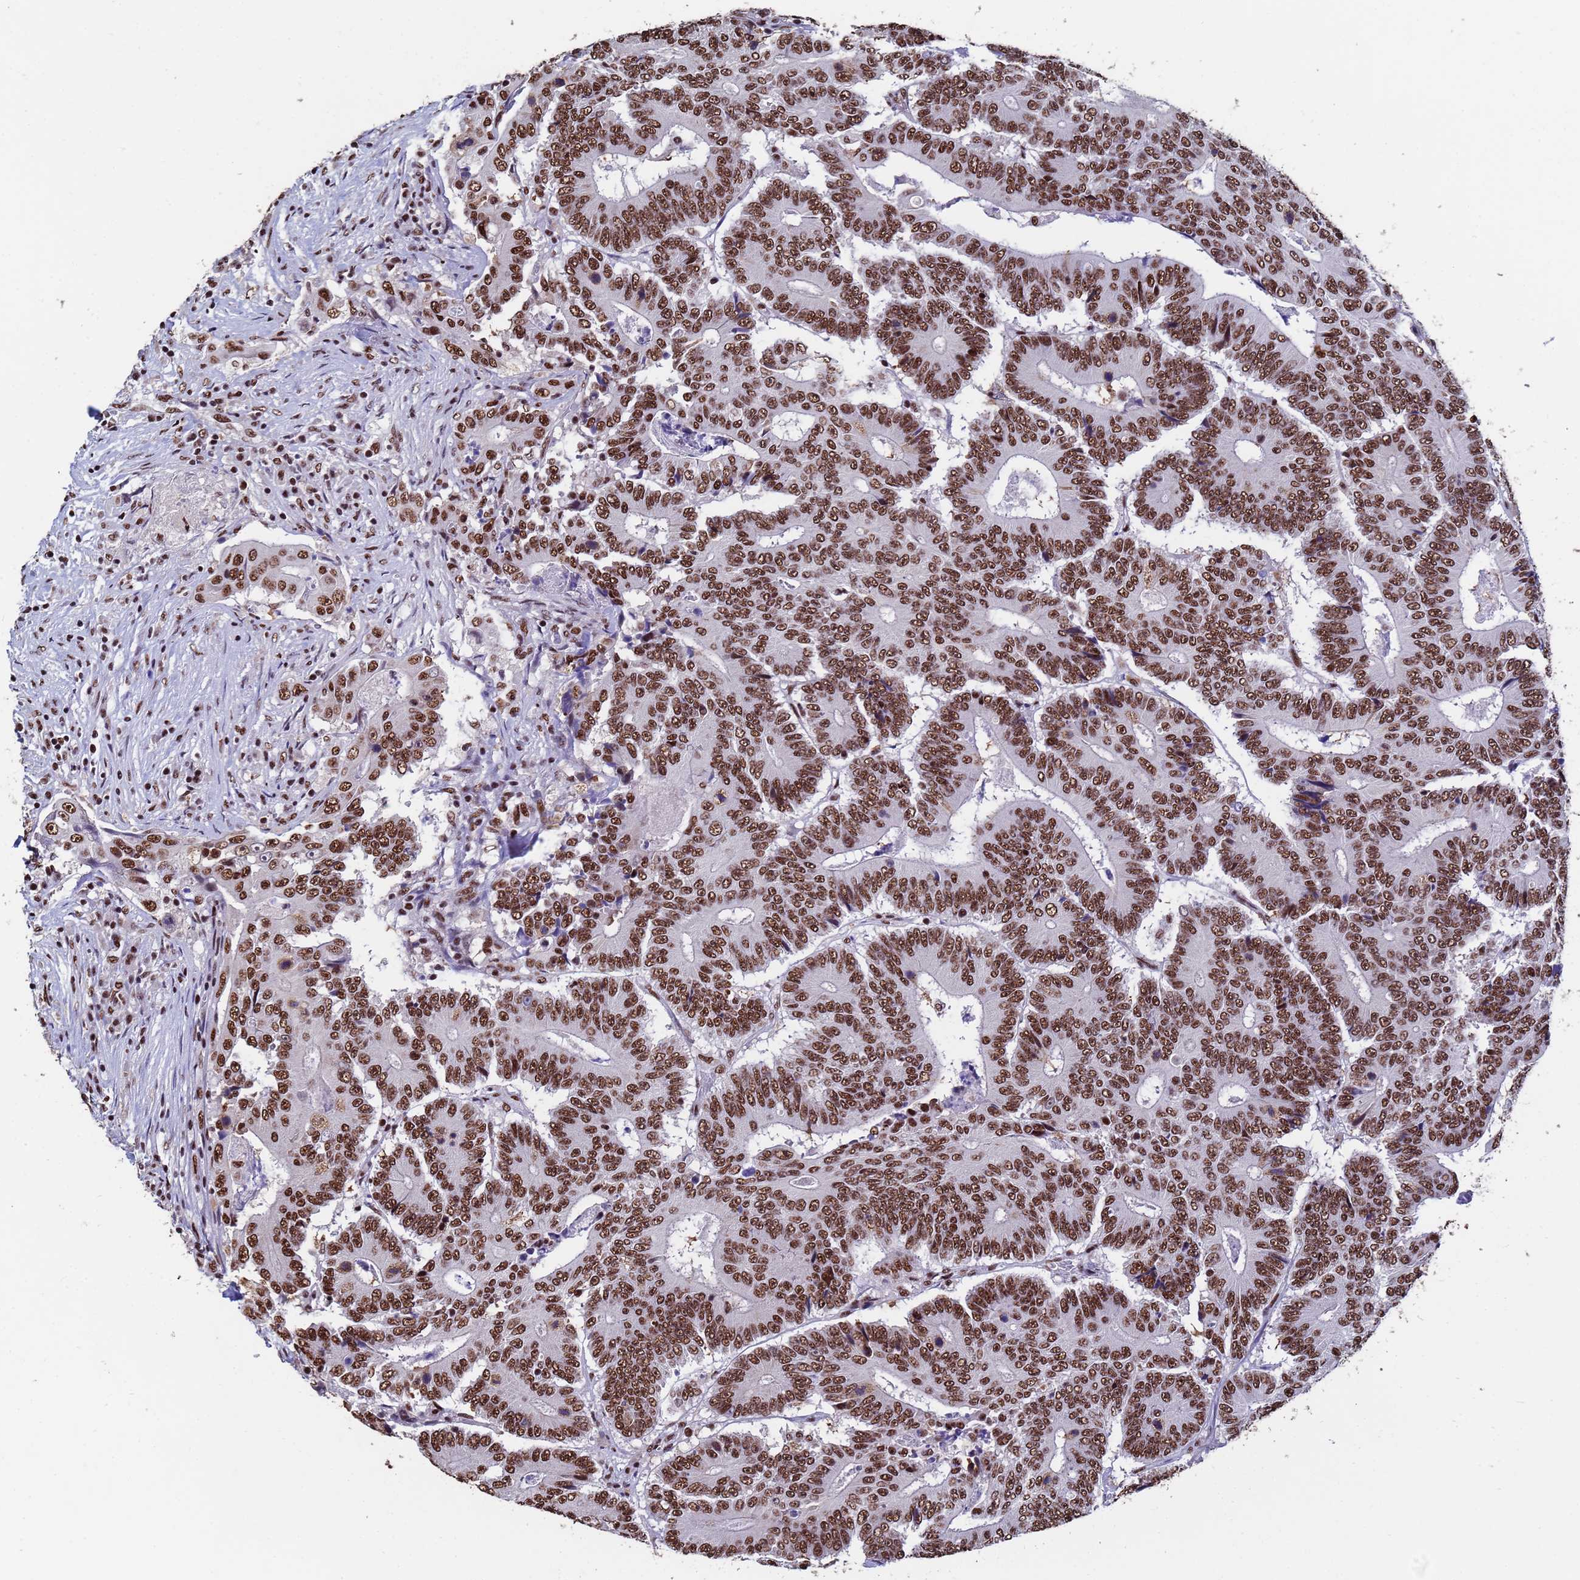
{"staining": {"intensity": "strong", "quantity": ">75%", "location": "nuclear"}, "tissue": "colorectal cancer", "cell_type": "Tumor cells", "image_type": "cancer", "snomed": [{"axis": "morphology", "description": "Adenocarcinoma, NOS"}, {"axis": "topography", "description": "Colon"}], "caption": "Protein expression analysis of human colorectal cancer (adenocarcinoma) reveals strong nuclear expression in approximately >75% of tumor cells.", "gene": "SF3B2", "patient": {"sex": "male", "age": 83}}